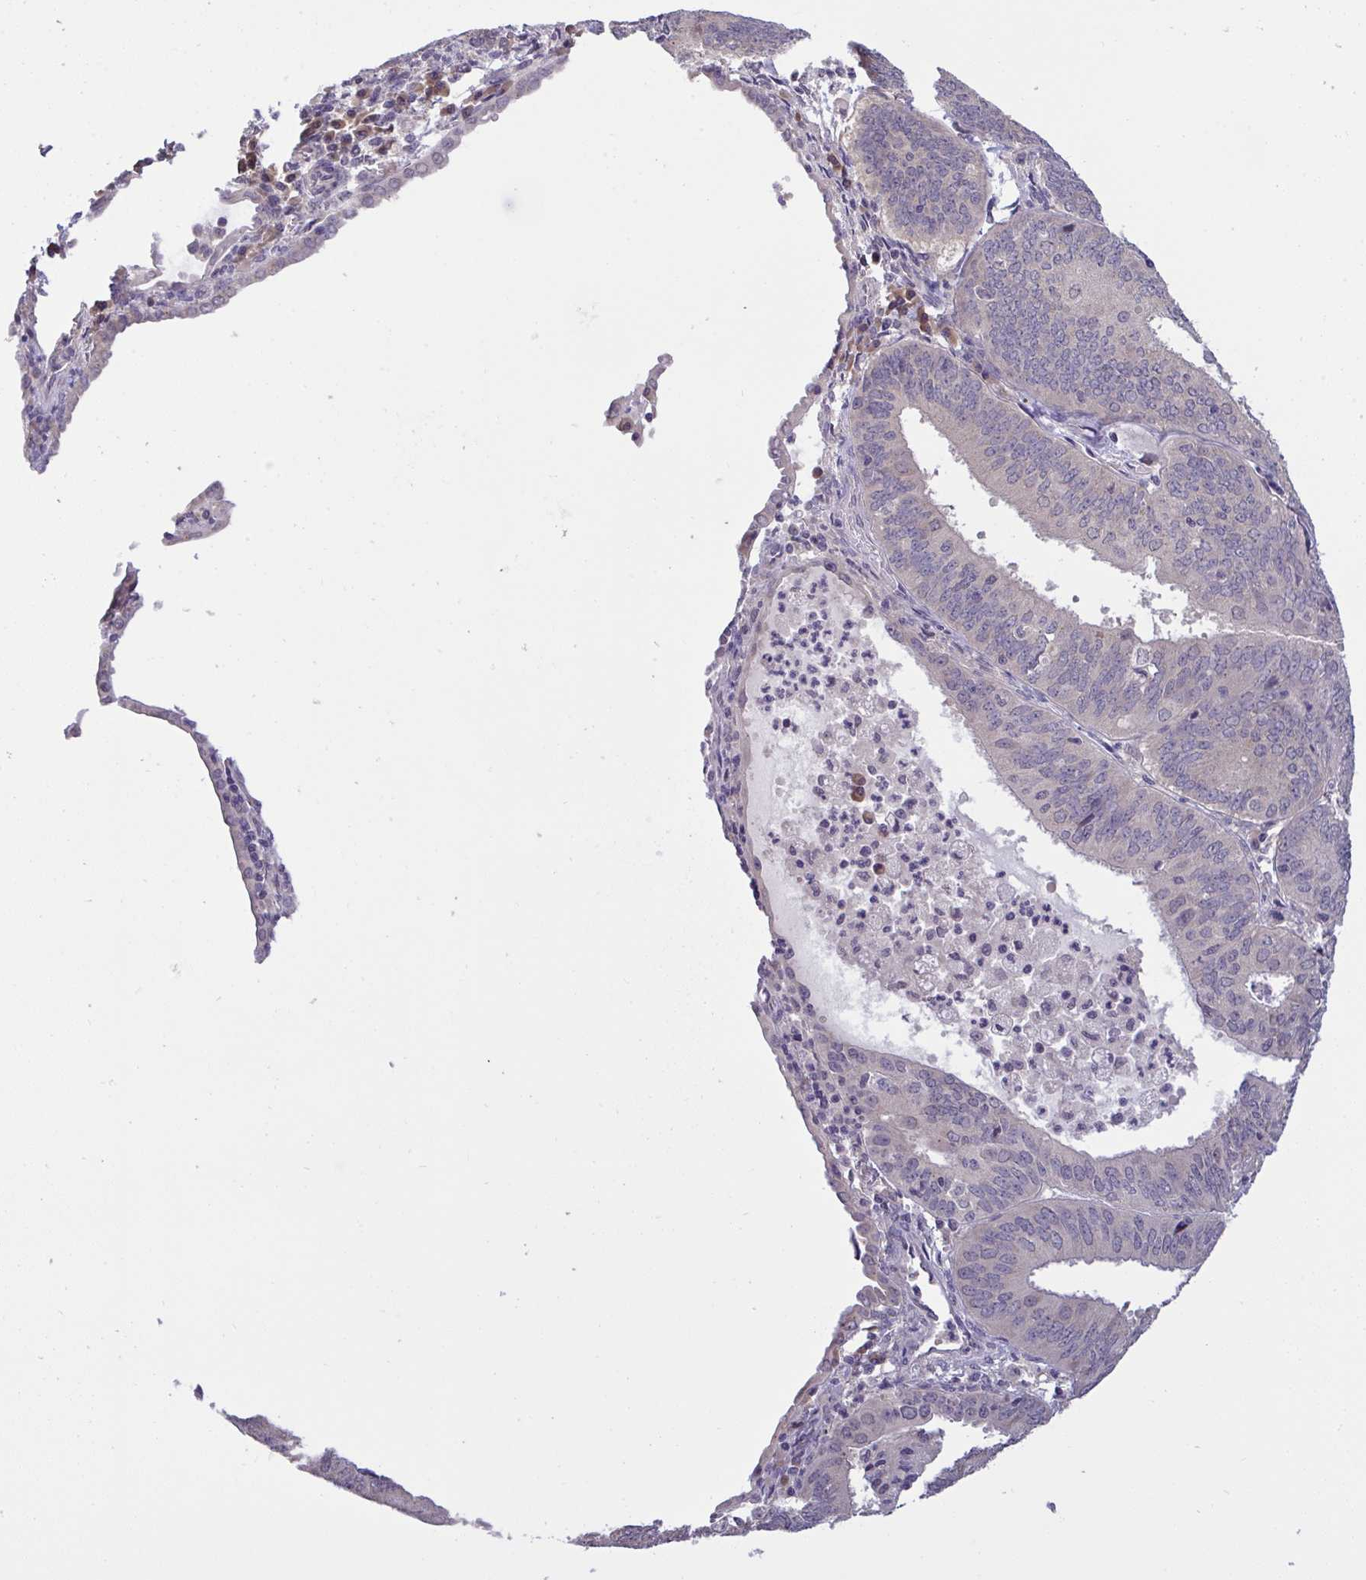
{"staining": {"intensity": "negative", "quantity": "none", "location": "none"}, "tissue": "cervical cancer", "cell_type": "Tumor cells", "image_type": "cancer", "snomed": [{"axis": "morphology", "description": "Adenocarcinoma, NOS"}, {"axis": "topography", "description": "Cervix"}], "caption": "A histopathology image of cervical cancer stained for a protein demonstrates no brown staining in tumor cells. Brightfield microscopy of immunohistochemistry (IHC) stained with DAB (3,3'-diaminobenzidine) (brown) and hematoxylin (blue), captured at high magnification.", "gene": "TMEM41A", "patient": {"sex": "female", "age": 56}}